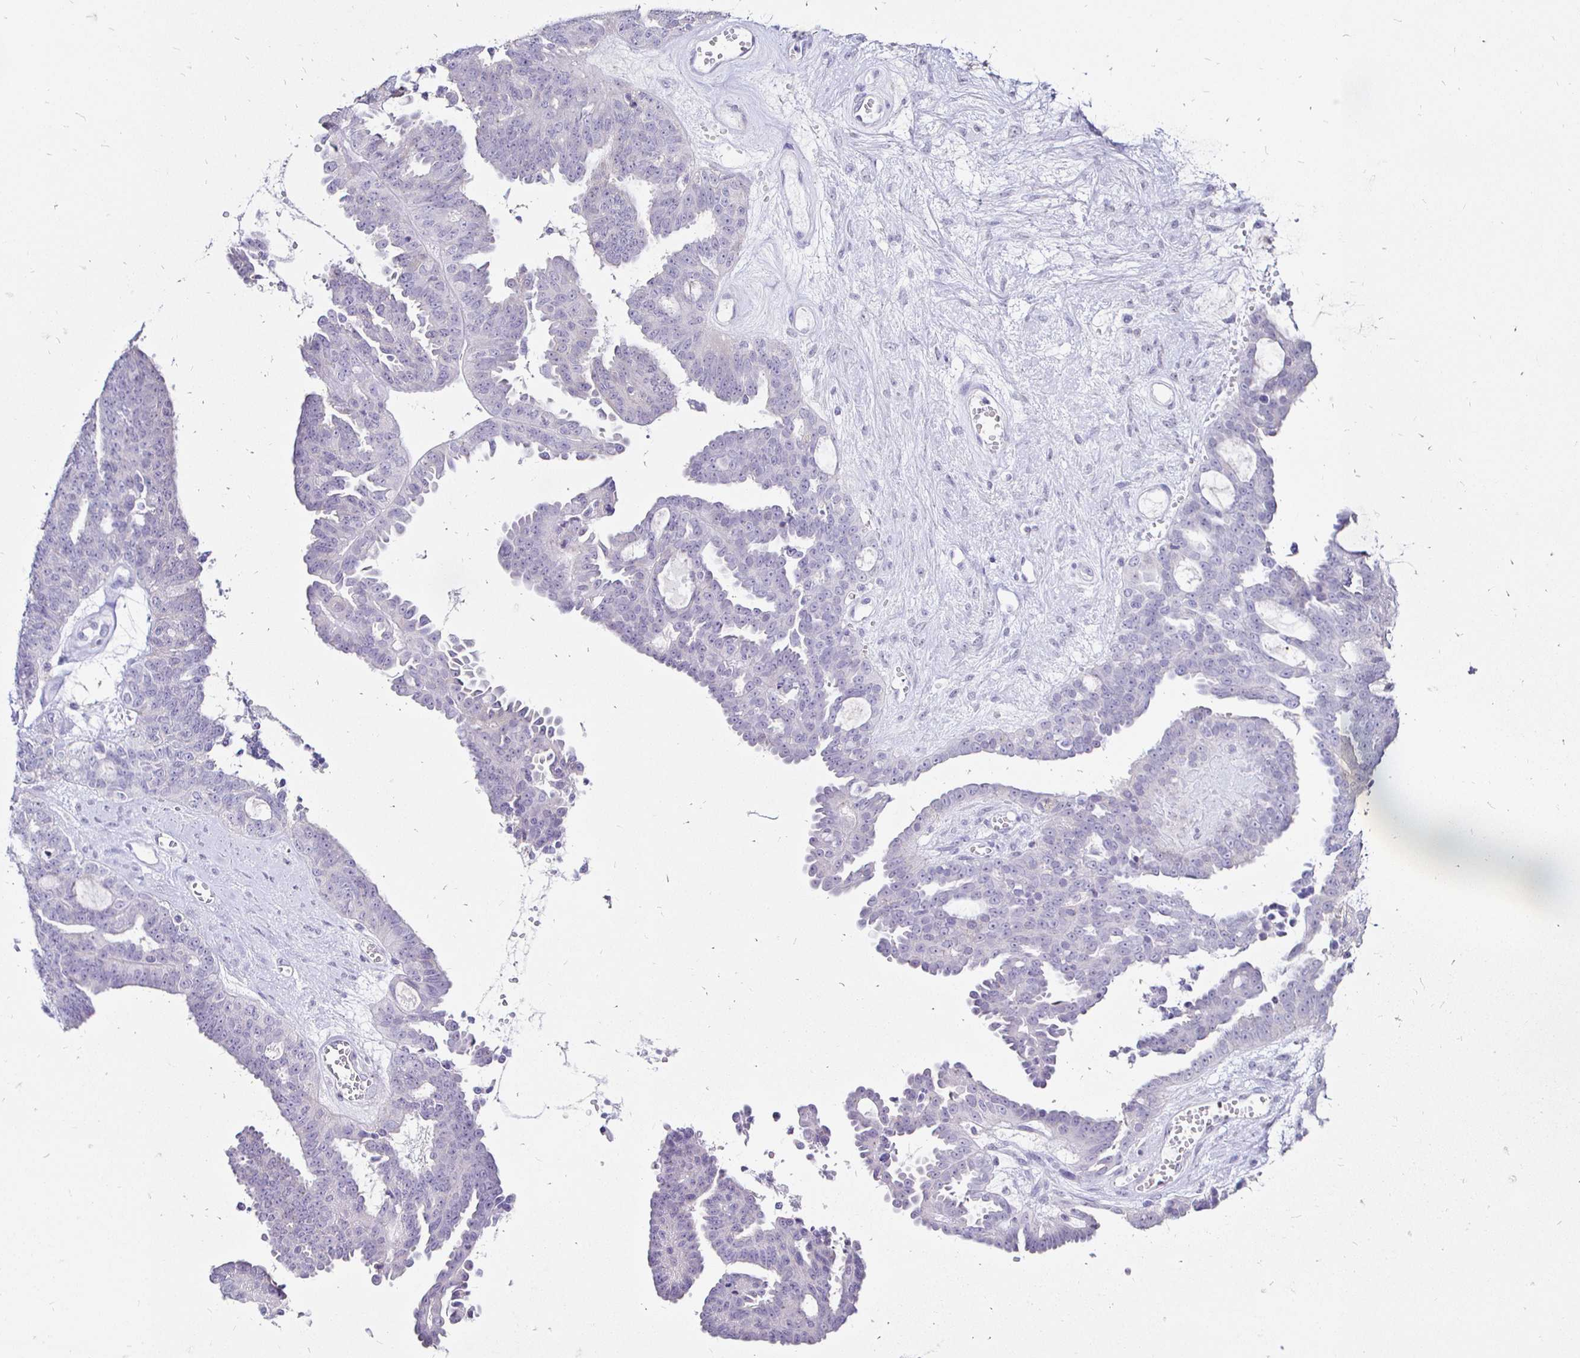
{"staining": {"intensity": "negative", "quantity": "none", "location": "none"}, "tissue": "ovarian cancer", "cell_type": "Tumor cells", "image_type": "cancer", "snomed": [{"axis": "morphology", "description": "Cystadenocarcinoma, serous, NOS"}, {"axis": "topography", "description": "Ovary"}], "caption": "Tumor cells show no significant expression in serous cystadenocarcinoma (ovarian). Brightfield microscopy of IHC stained with DAB (brown) and hematoxylin (blue), captured at high magnification.", "gene": "IRGC", "patient": {"sex": "female", "age": 71}}